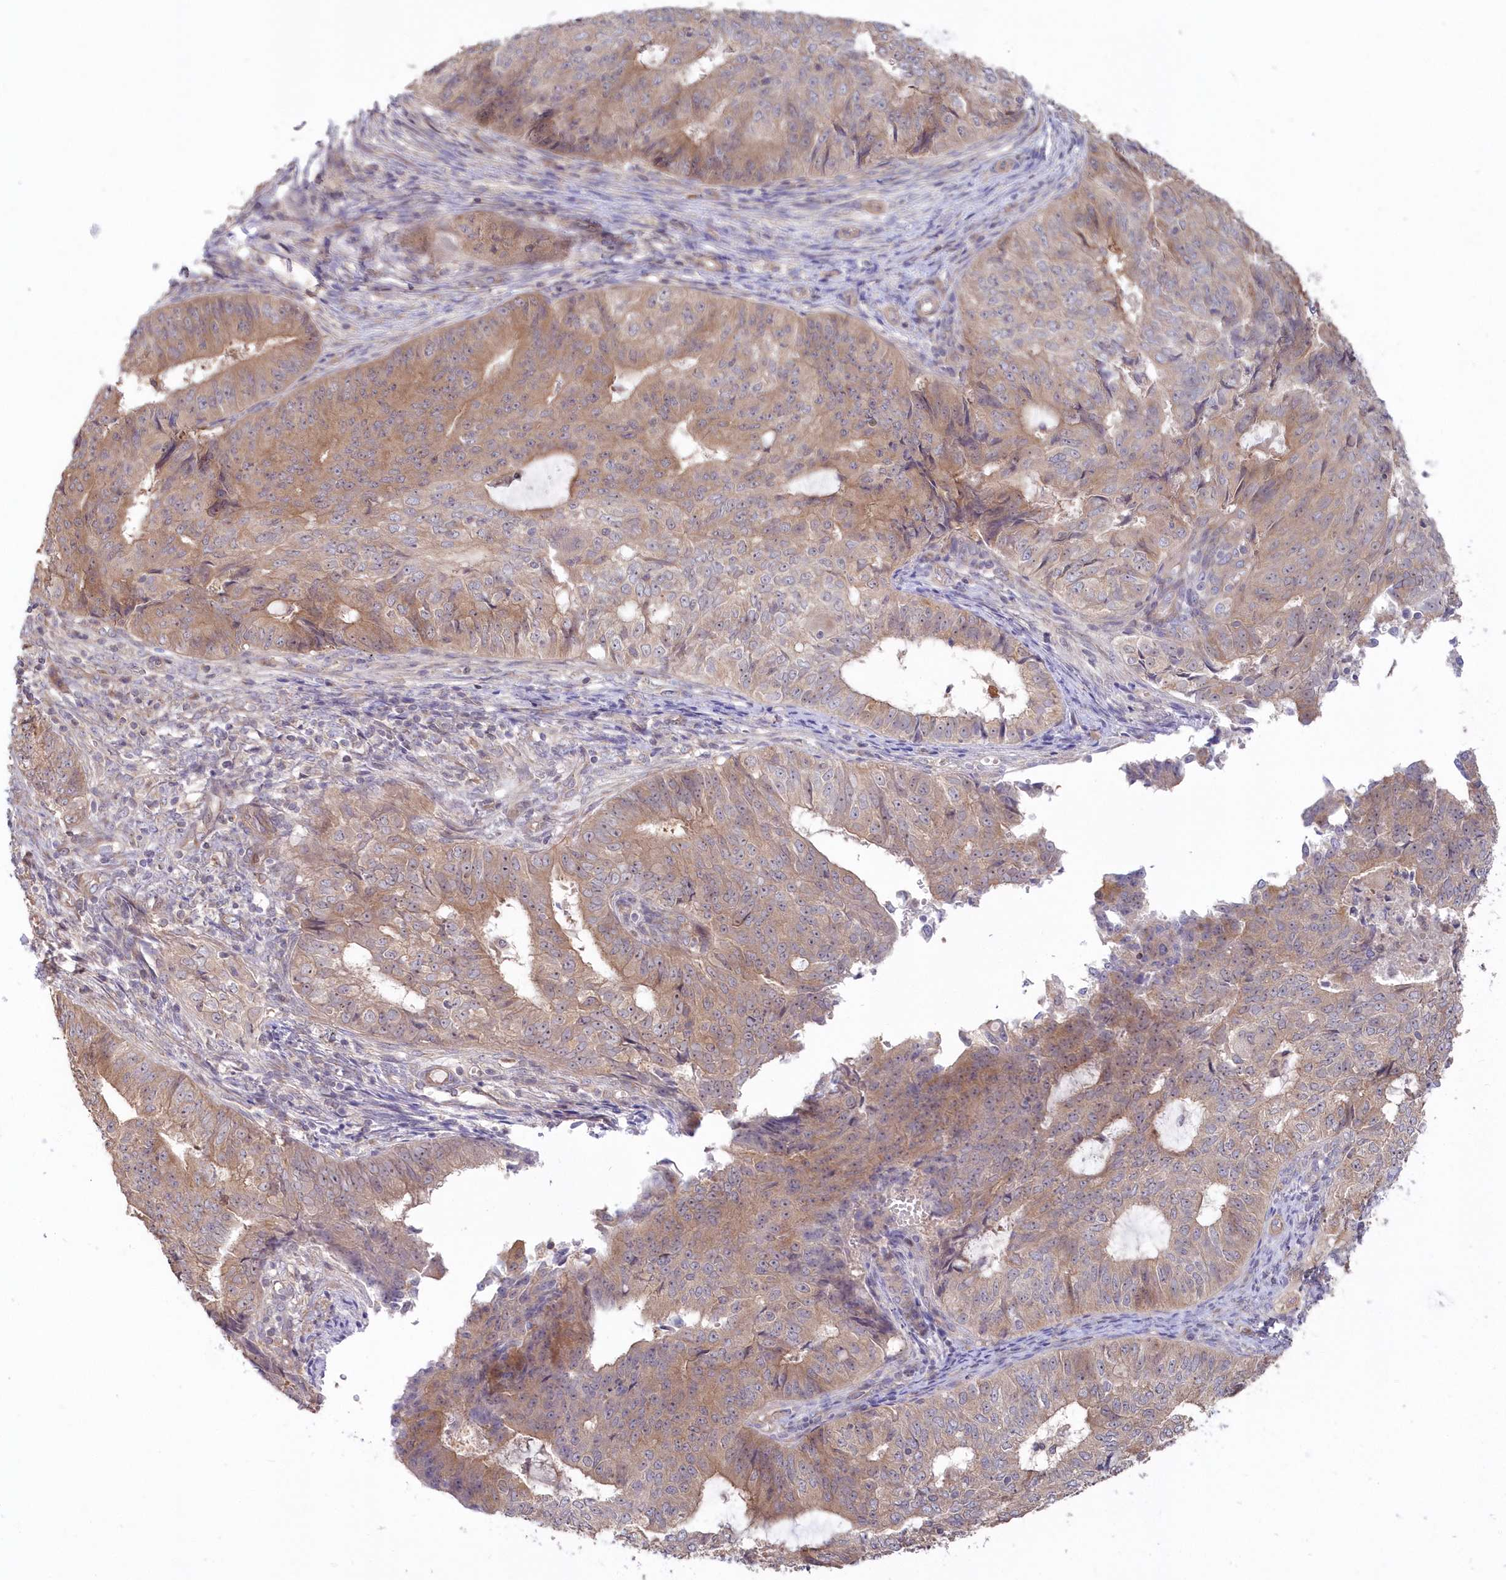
{"staining": {"intensity": "weak", "quantity": "25%-75%", "location": "cytoplasmic/membranous"}, "tissue": "endometrial cancer", "cell_type": "Tumor cells", "image_type": "cancer", "snomed": [{"axis": "morphology", "description": "Adenocarcinoma, NOS"}, {"axis": "topography", "description": "Endometrium"}], "caption": "DAB immunohistochemical staining of endometrial cancer (adenocarcinoma) demonstrates weak cytoplasmic/membranous protein staining in about 25%-75% of tumor cells.", "gene": "TBCA", "patient": {"sex": "female", "age": 32}}